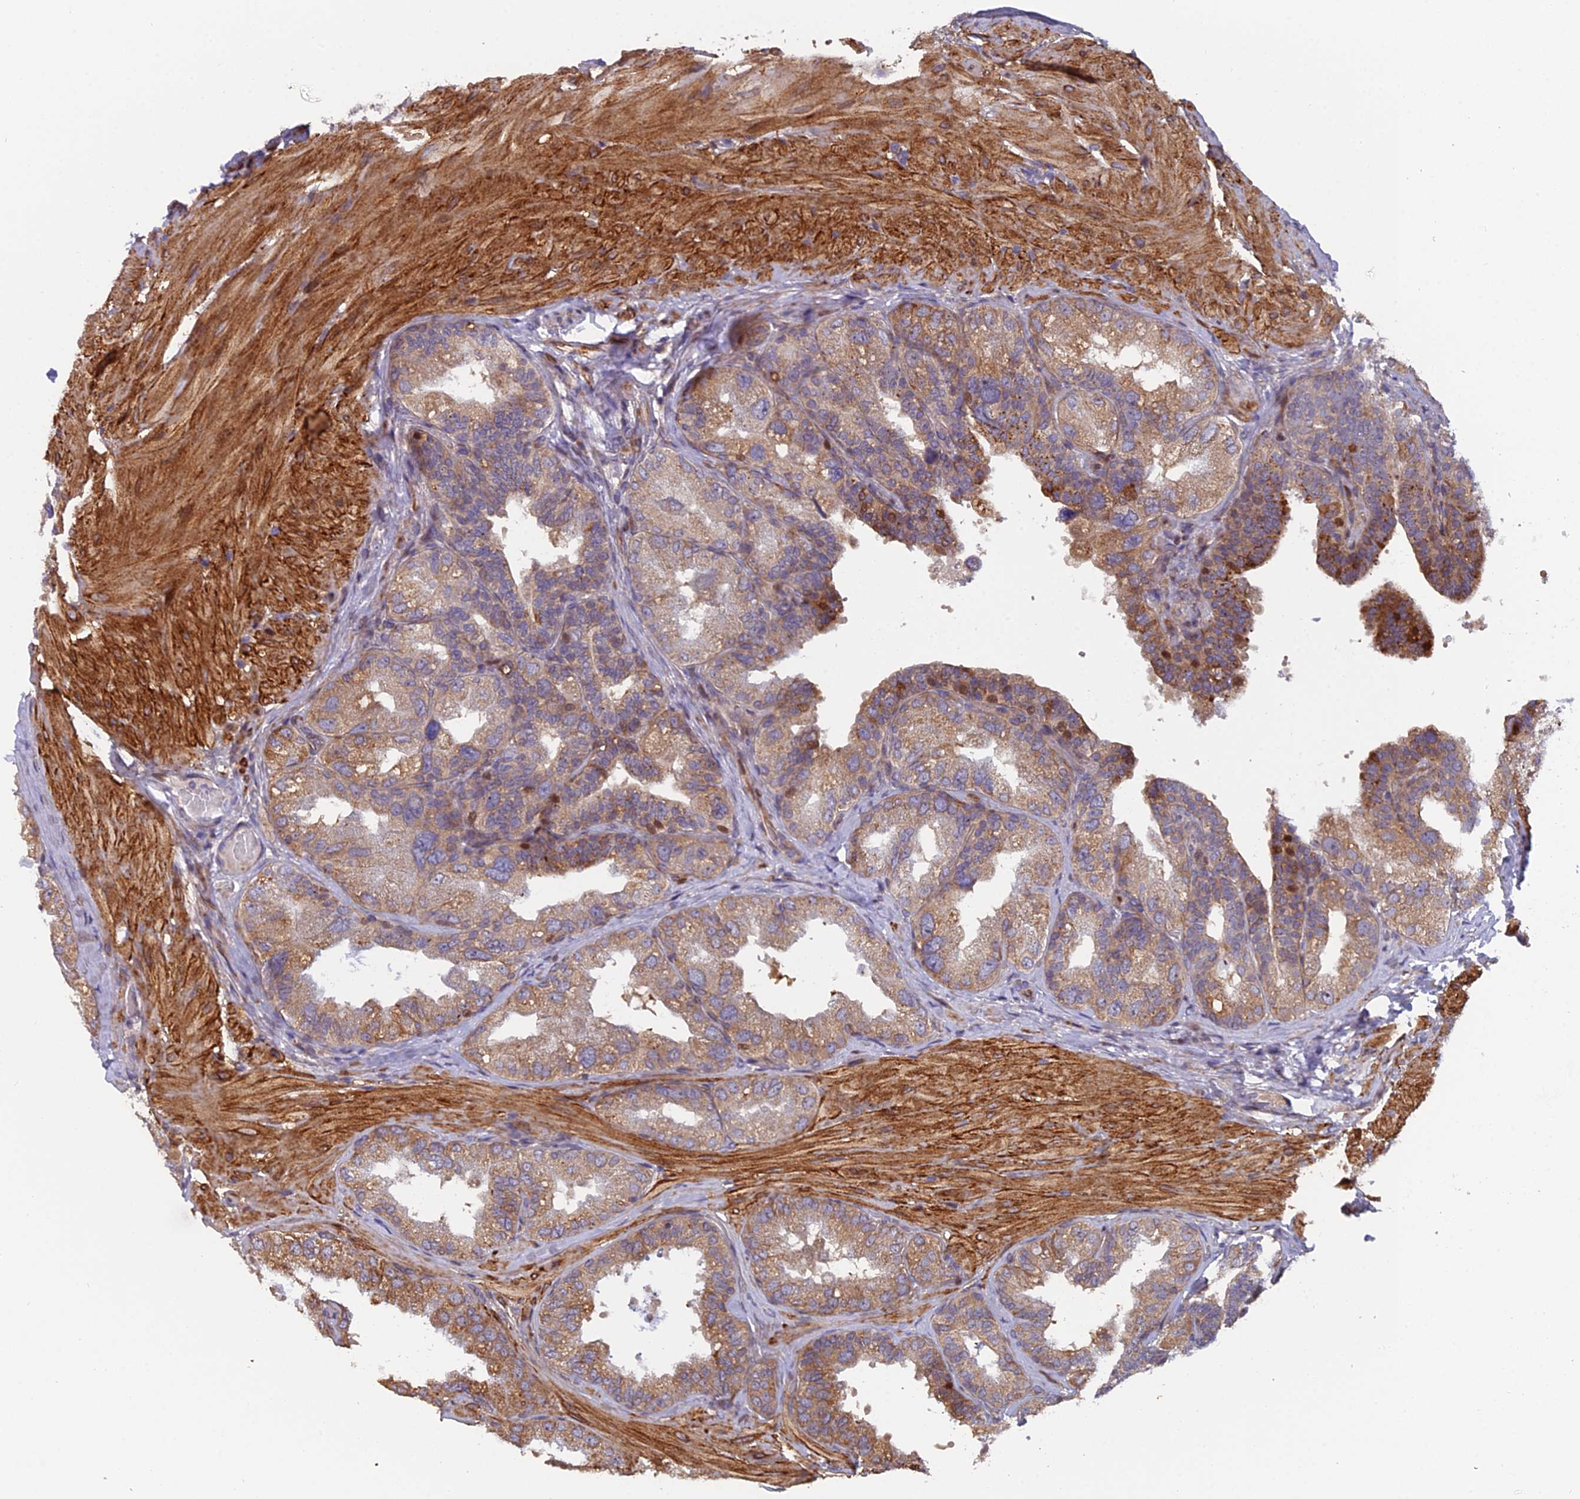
{"staining": {"intensity": "moderate", "quantity": ">75%", "location": "cytoplasmic/membranous"}, "tissue": "seminal vesicle", "cell_type": "Glandular cells", "image_type": "normal", "snomed": [{"axis": "morphology", "description": "Normal tissue, NOS"}, {"axis": "topography", "description": "Seminal veicle"}, {"axis": "topography", "description": "Peripheral nerve tissue"}], "caption": "Protein expression analysis of unremarkable human seminal vesicle reveals moderate cytoplasmic/membranous positivity in approximately >75% of glandular cells. (DAB (3,3'-diaminobenzidine) = brown stain, brightfield microscopy at high magnification).", "gene": "RAB28", "patient": {"sex": "male", "age": 63}}